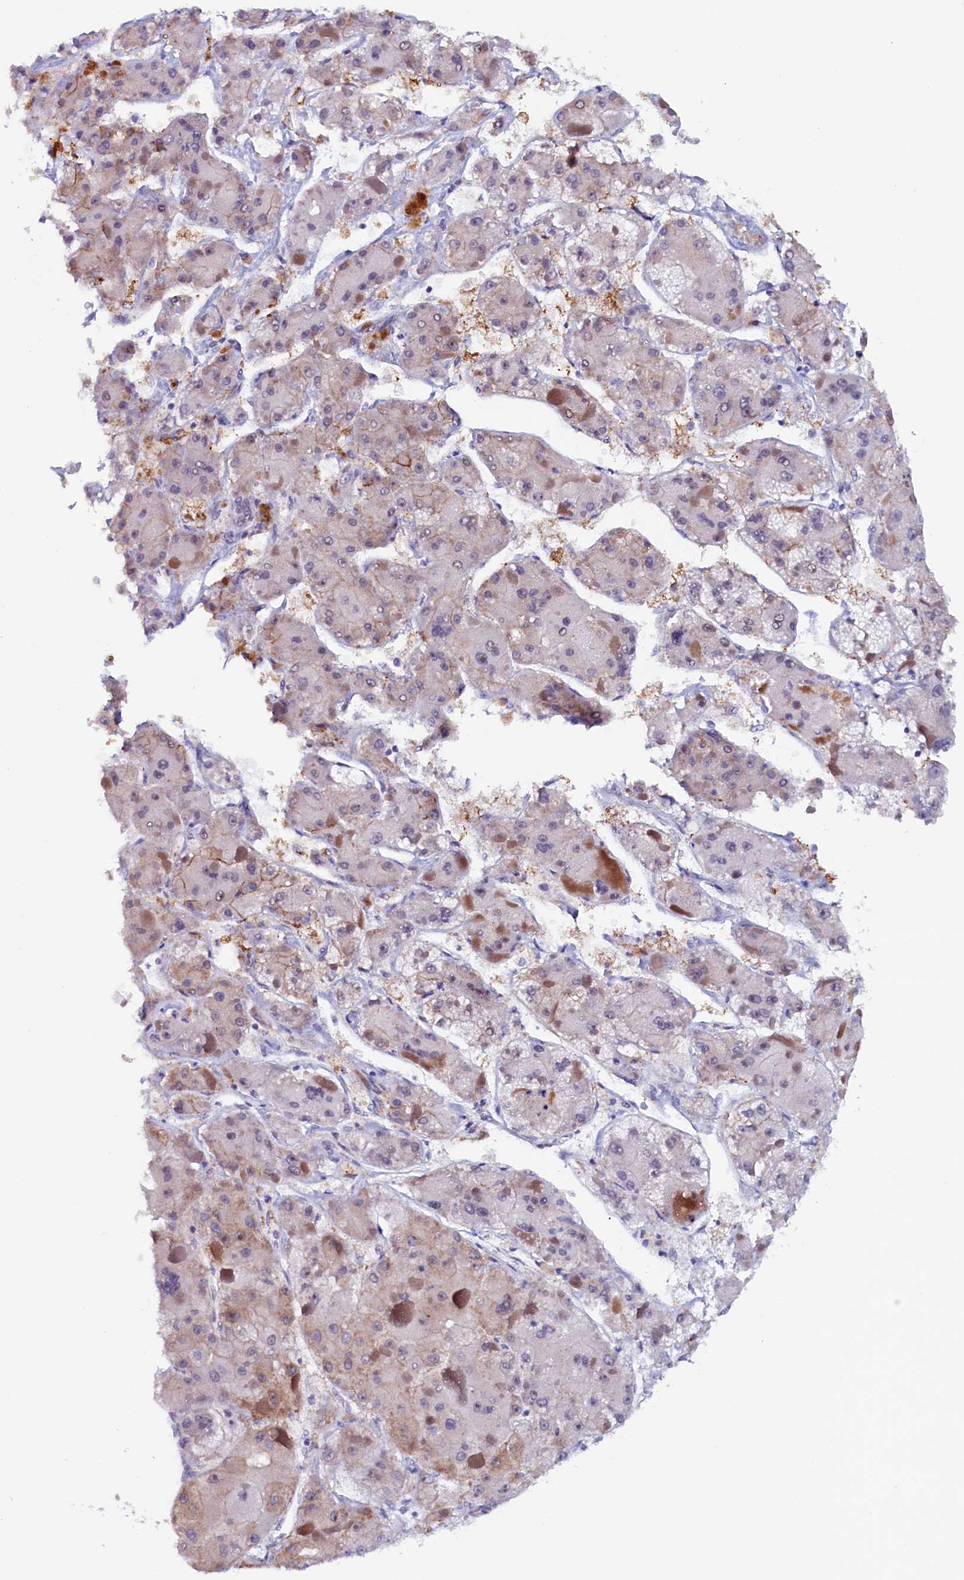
{"staining": {"intensity": "weak", "quantity": "25%-75%", "location": "cytoplasmic/membranous"}, "tissue": "liver cancer", "cell_type": "Tumor cells", "image_type": "cancer", "snomed": [{"axis": "morphology", "description": "Carcinoma, Hepatocellular, NOS"}, {"axis": "topography", "description": "Liver"}], "caption": "Hepatocellular carcinoma (liver) stained with IHC displays weak cytoplasmic/membranous staining in approximately 25%-75% of tumor cells.", "gene": "PACSIN3", "patient": {"sex": "female", "age": 73}}